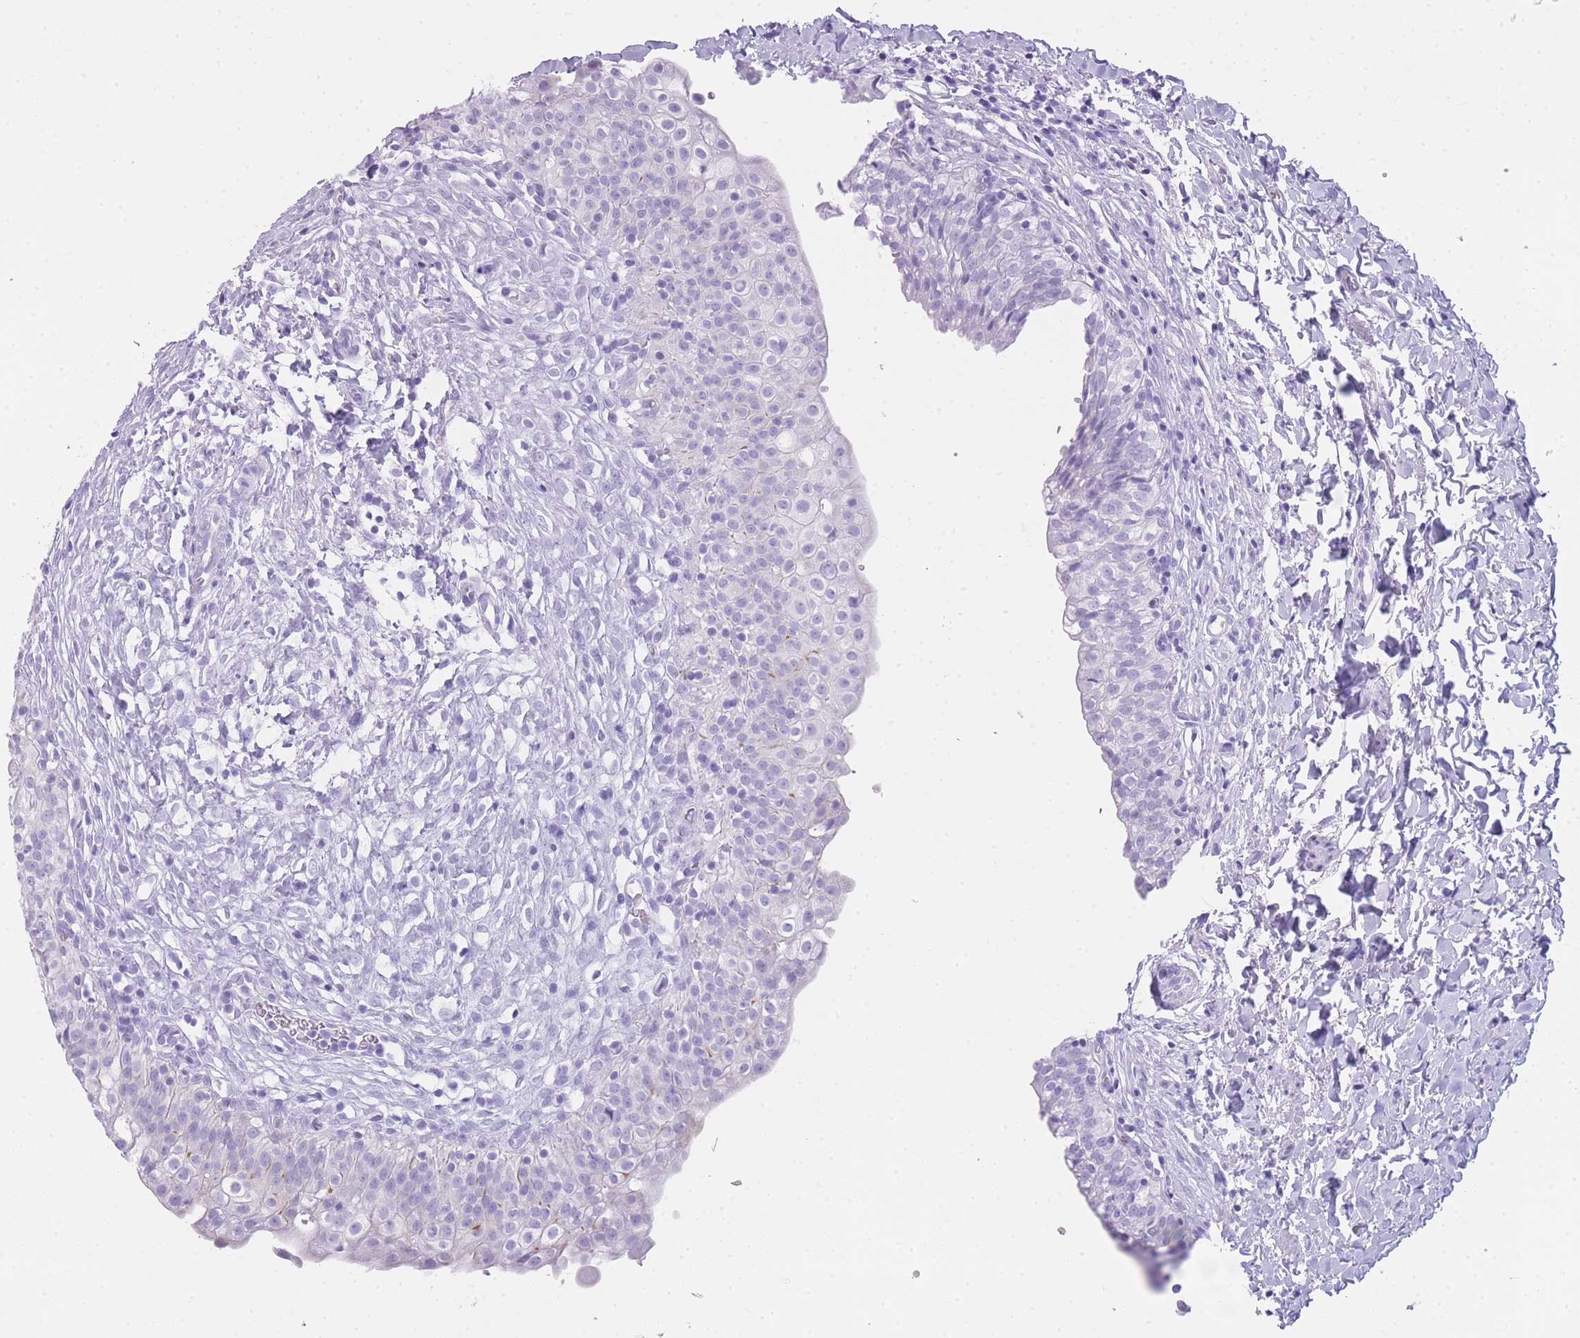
{"staining": {"intensity": "negative", "quantity": "none", "location": "none"}, "tissue": "urinary bladder", "cell_type": "Urothelial cells", "image_type": "normal", "snomed": [{"axis": "morphology", "description": "Normal tissue, NOS"}, {"axis": "topography", "description": "Urinary bladder"}], "caption": "Urinary bladder was stained to show a protein in brown. There is no significant positivity in urothelial cells. (IHC, brightfield microscopy, high magnification).", "gene": "INS", "patient": {"sex": "male", "age": 55}}